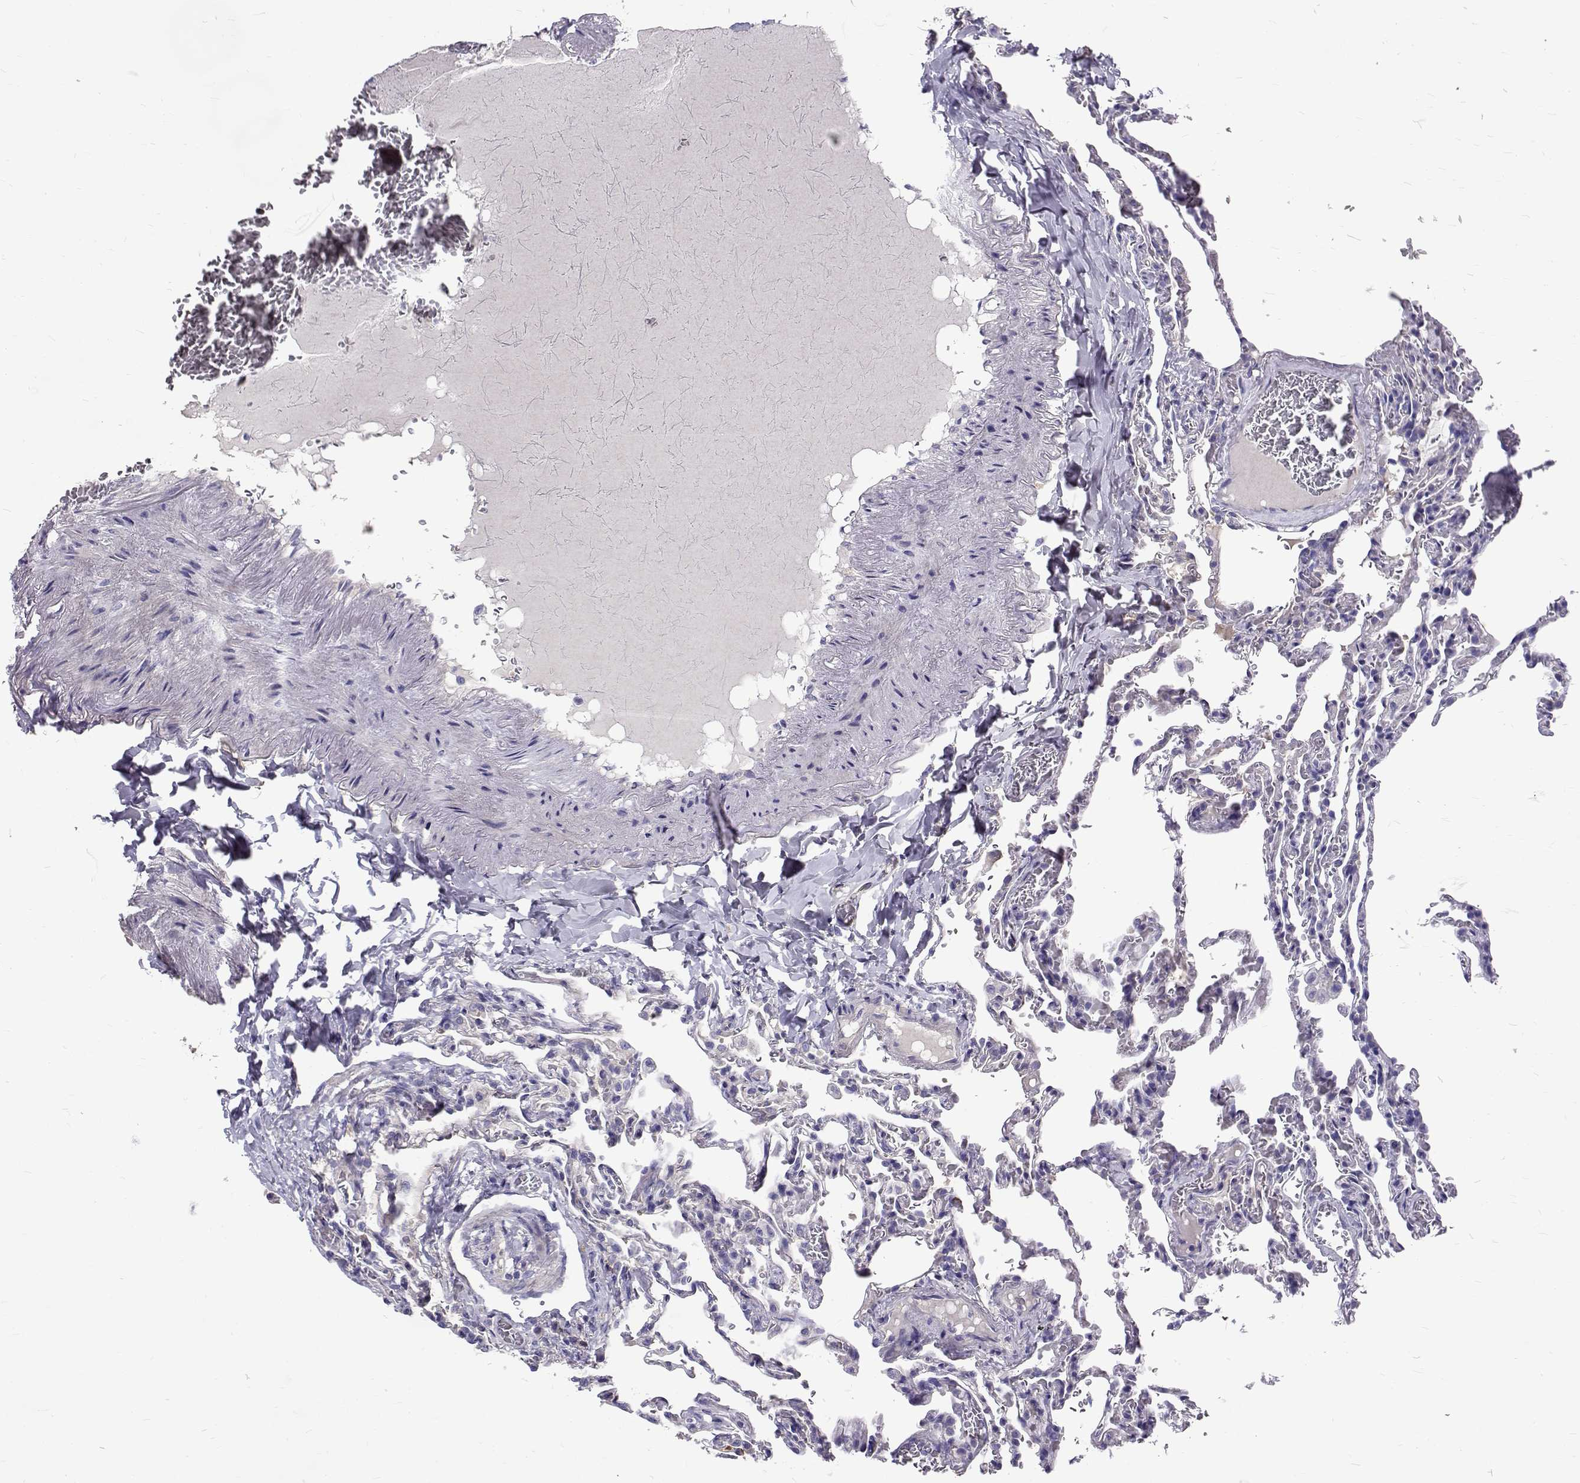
{"staining": {"intensity": "negative", "quantity": "none", "location": "none"}, "tissue": "lung", "cell_type": "Alveolar cells", "image_type": "normal", "snomed": [{"axis": "morphology", "description": "Normal tissue, NOS"}, {"axis": "topography", "description": "Lung"}], "caption": "Image shows no protein expression in alveolar cells of normal lung.", "gene": "IGSF1", "patient": {"sex": "female", "age": 43}}